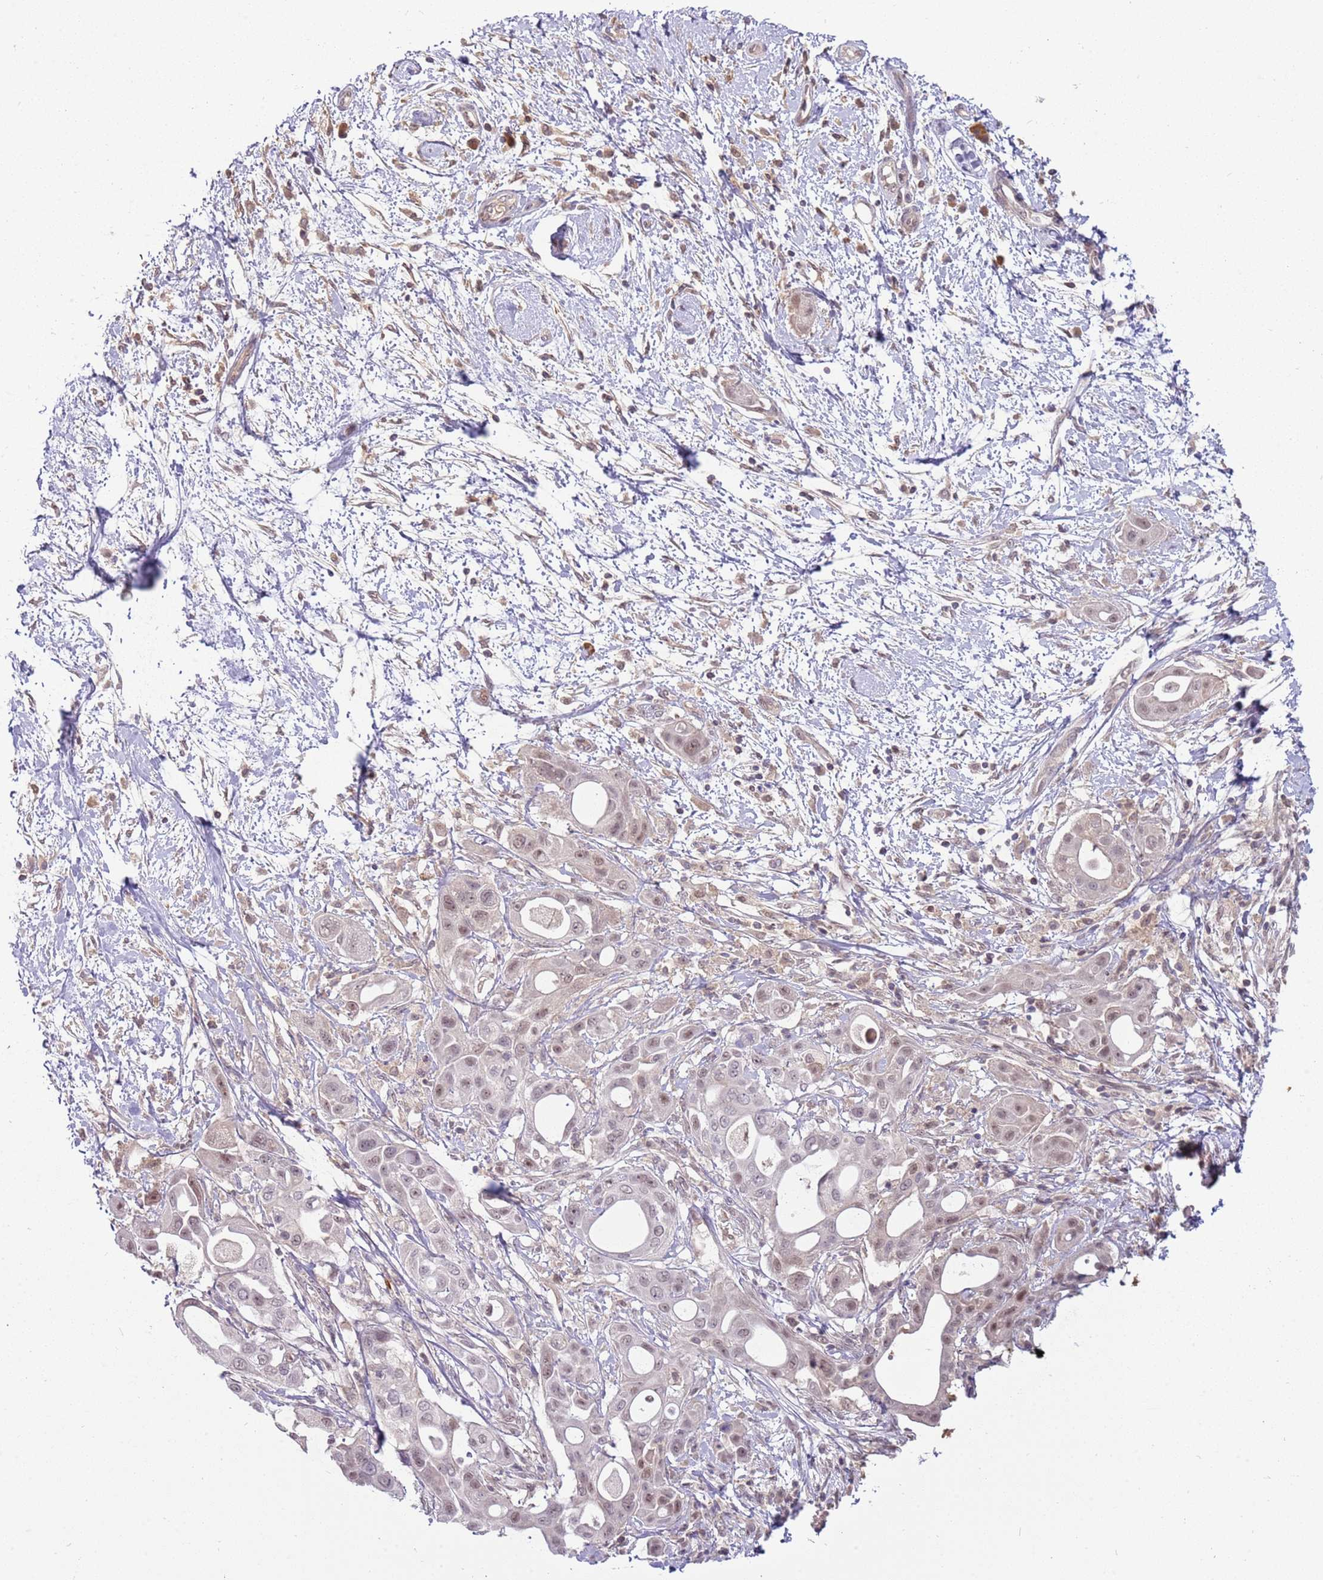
{"staining": {"intensity": "weak", "quantity": ">75%", "location": "nuclear"}, "tissue": "pancreatic cancer", "cell_type": "Tumor cells", "image_type": "cancer", "snomed": [{"axis": "morphology", "description": "Adenocarcinoma, NOS"}, {"axis": "topography", "description": "Pancreas"}], "caption": "Pancreatic adenocarcinoma was stained to show a protein in brown. There is low levels of weak nuclear positivity in approximately >75% of tumor cells.", "gene": "NBPF6", "patient": {"sex": "male", "age": 68}}